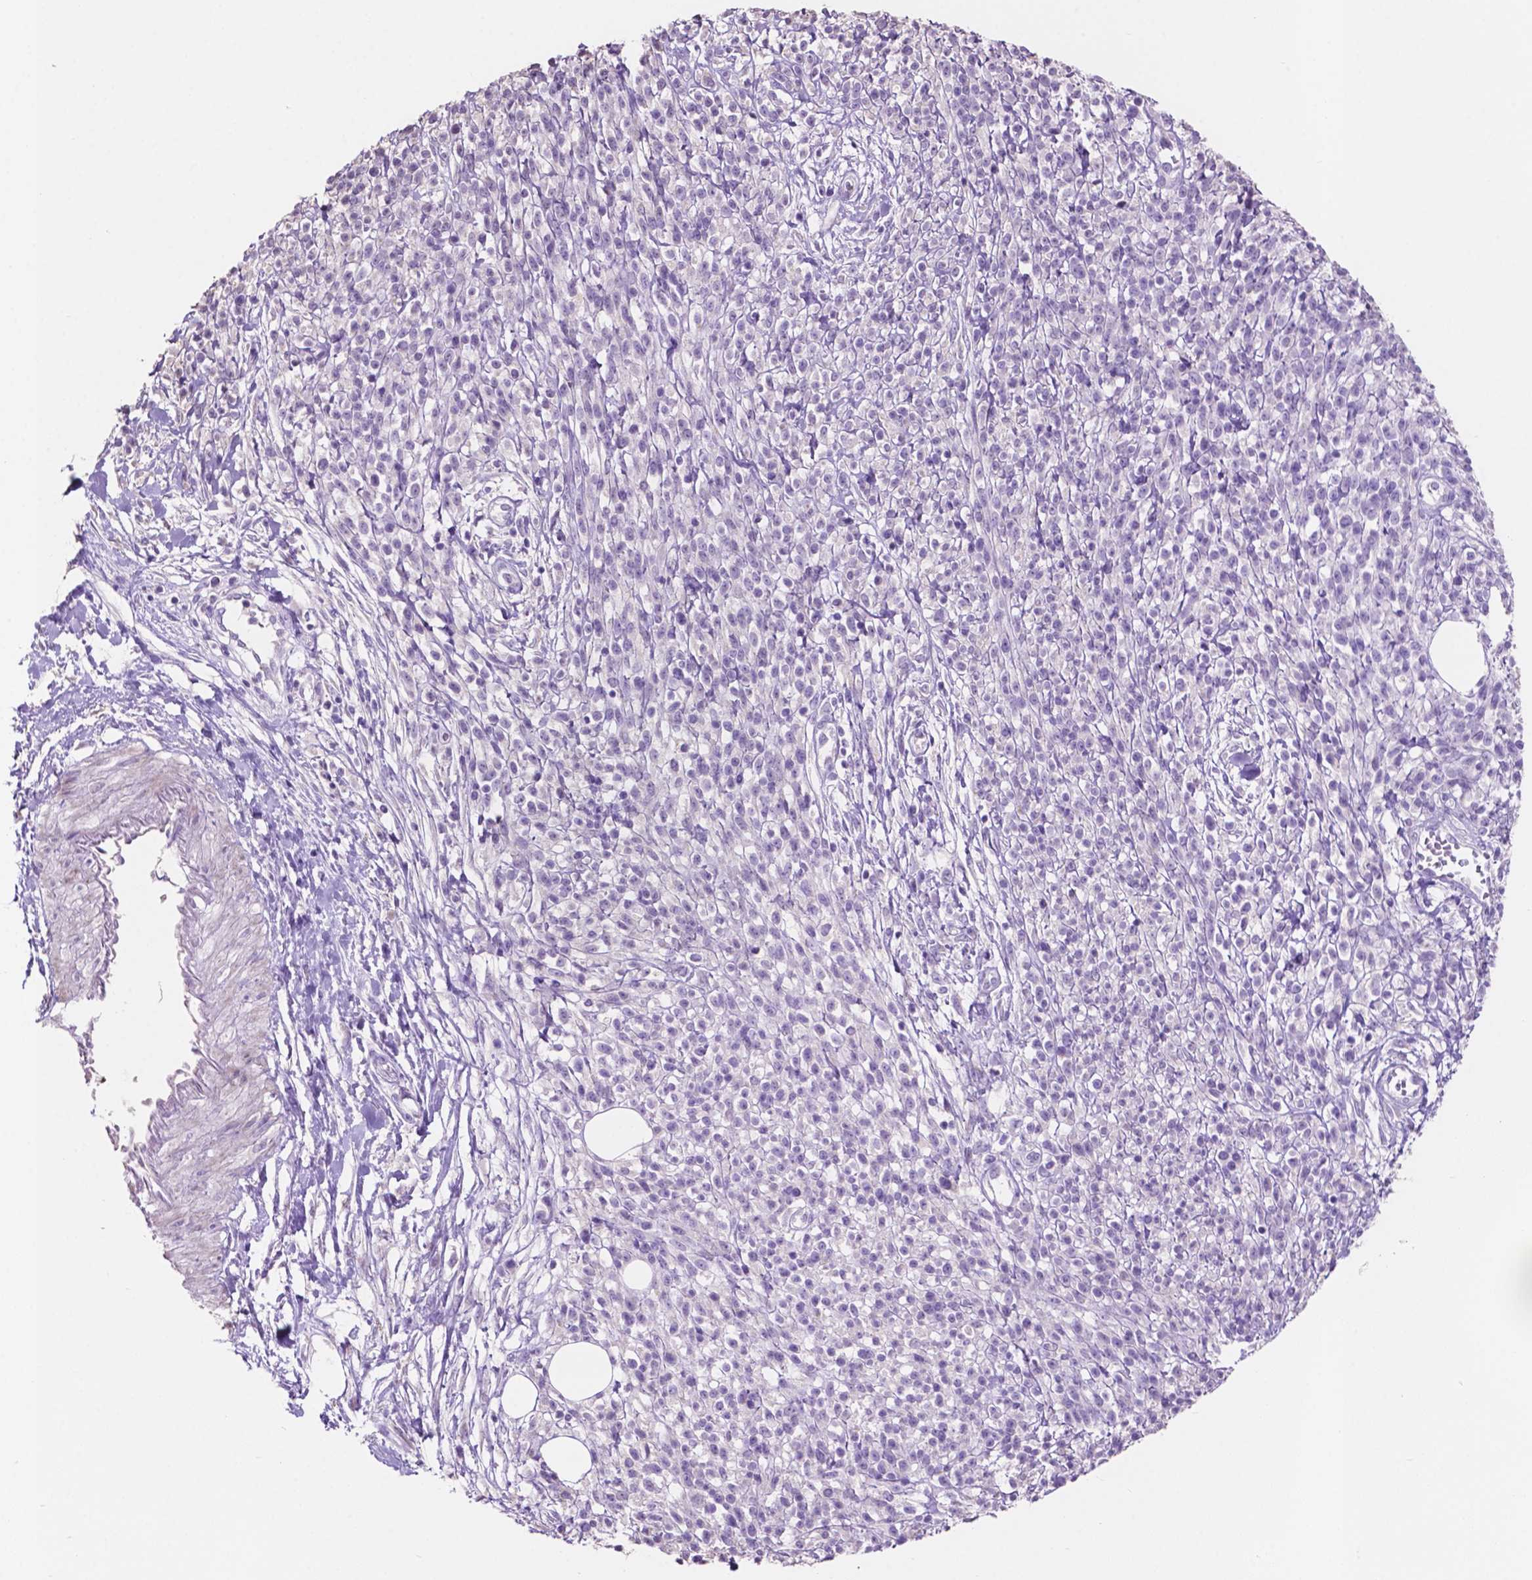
{"staining": {"intensity": "negative", "quantity": "none", "location": "none"}, "tissue": "melanoma", "cell_type": "Tumor cells", "image_type": "cancer", "snomed": [{"axis": "morphology", "description": "Malignant melanoma, NOS"}, {"axis": "topography", "description": "Skin"}, {"axis": "topography", "description": "Skin of trunk"}], "caption": "Protein analysis of melanoma displays no significant staining in tumor cells.", "gene": "CLDN17", "patient": {"sex": "male", "age": 74}}